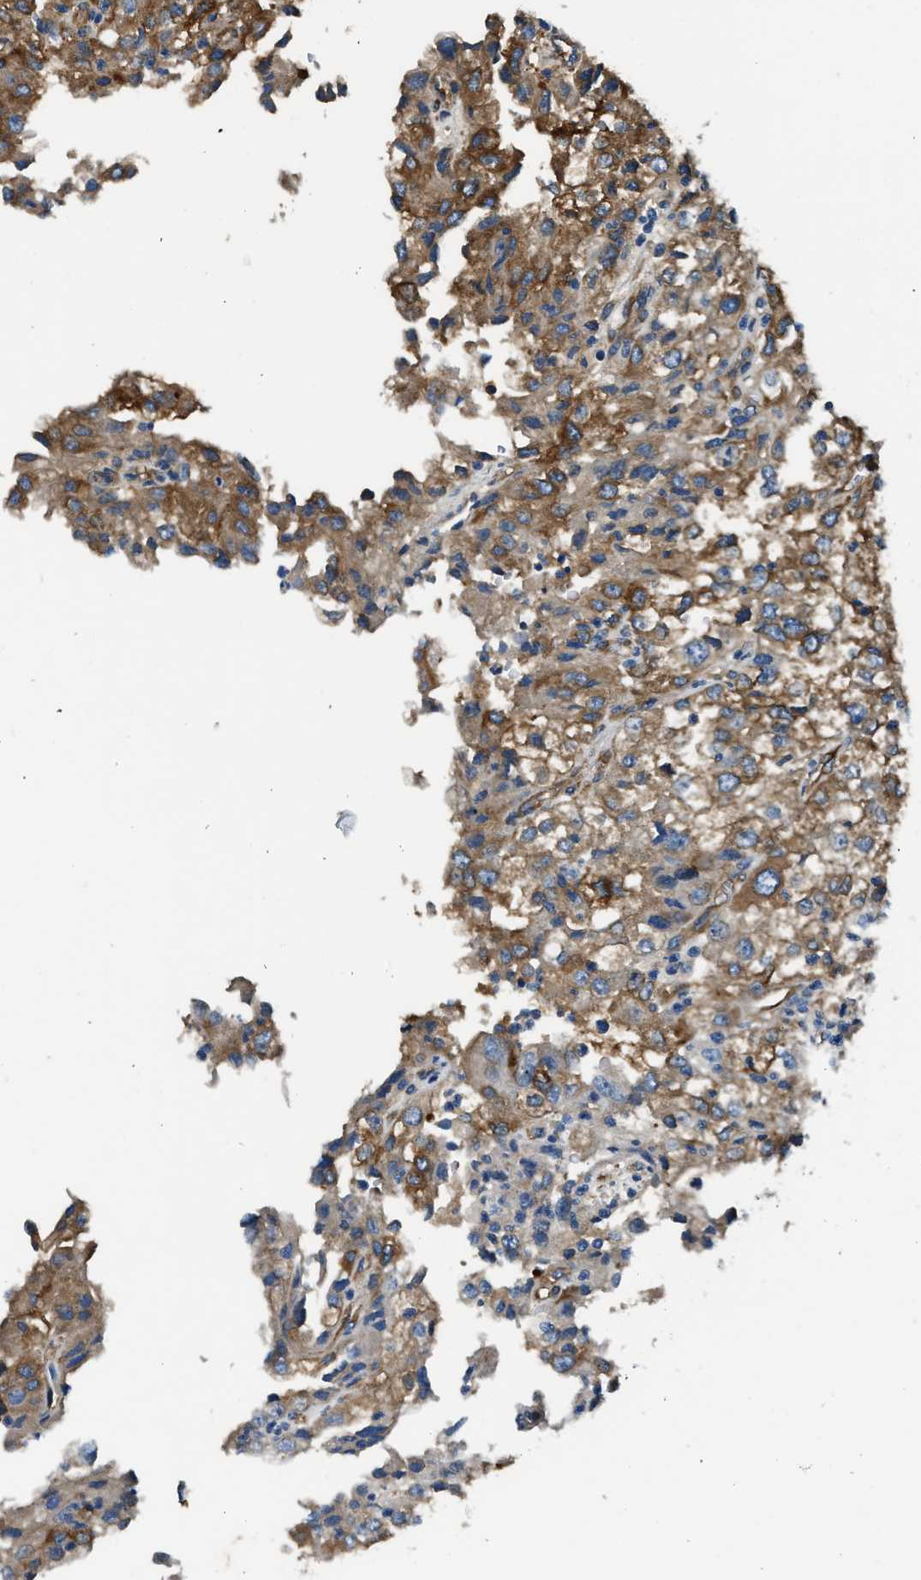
{"staining": {"intensity": "moderate", "quantity": ">75%", "location": "cytoplasmic/membranous"}, "tissue": "renal cancer", "cell_type": "Tumor cells", "image_type": "cancer", "snomed": [{"axis": "morphology", "description": "Adenocarcinoma, NOS"}, {"axis": "topography", "description": "Kidney"}], "caption": "An image showing moderate cytoplasmic/membranous expression in approximately >75% of tumor cells in renal cancer (adenocarcinoma), as visualized by brown immunohistochemical staining.", "gene": "EEA1", "patient": {"sex": "female", "age": 54}}